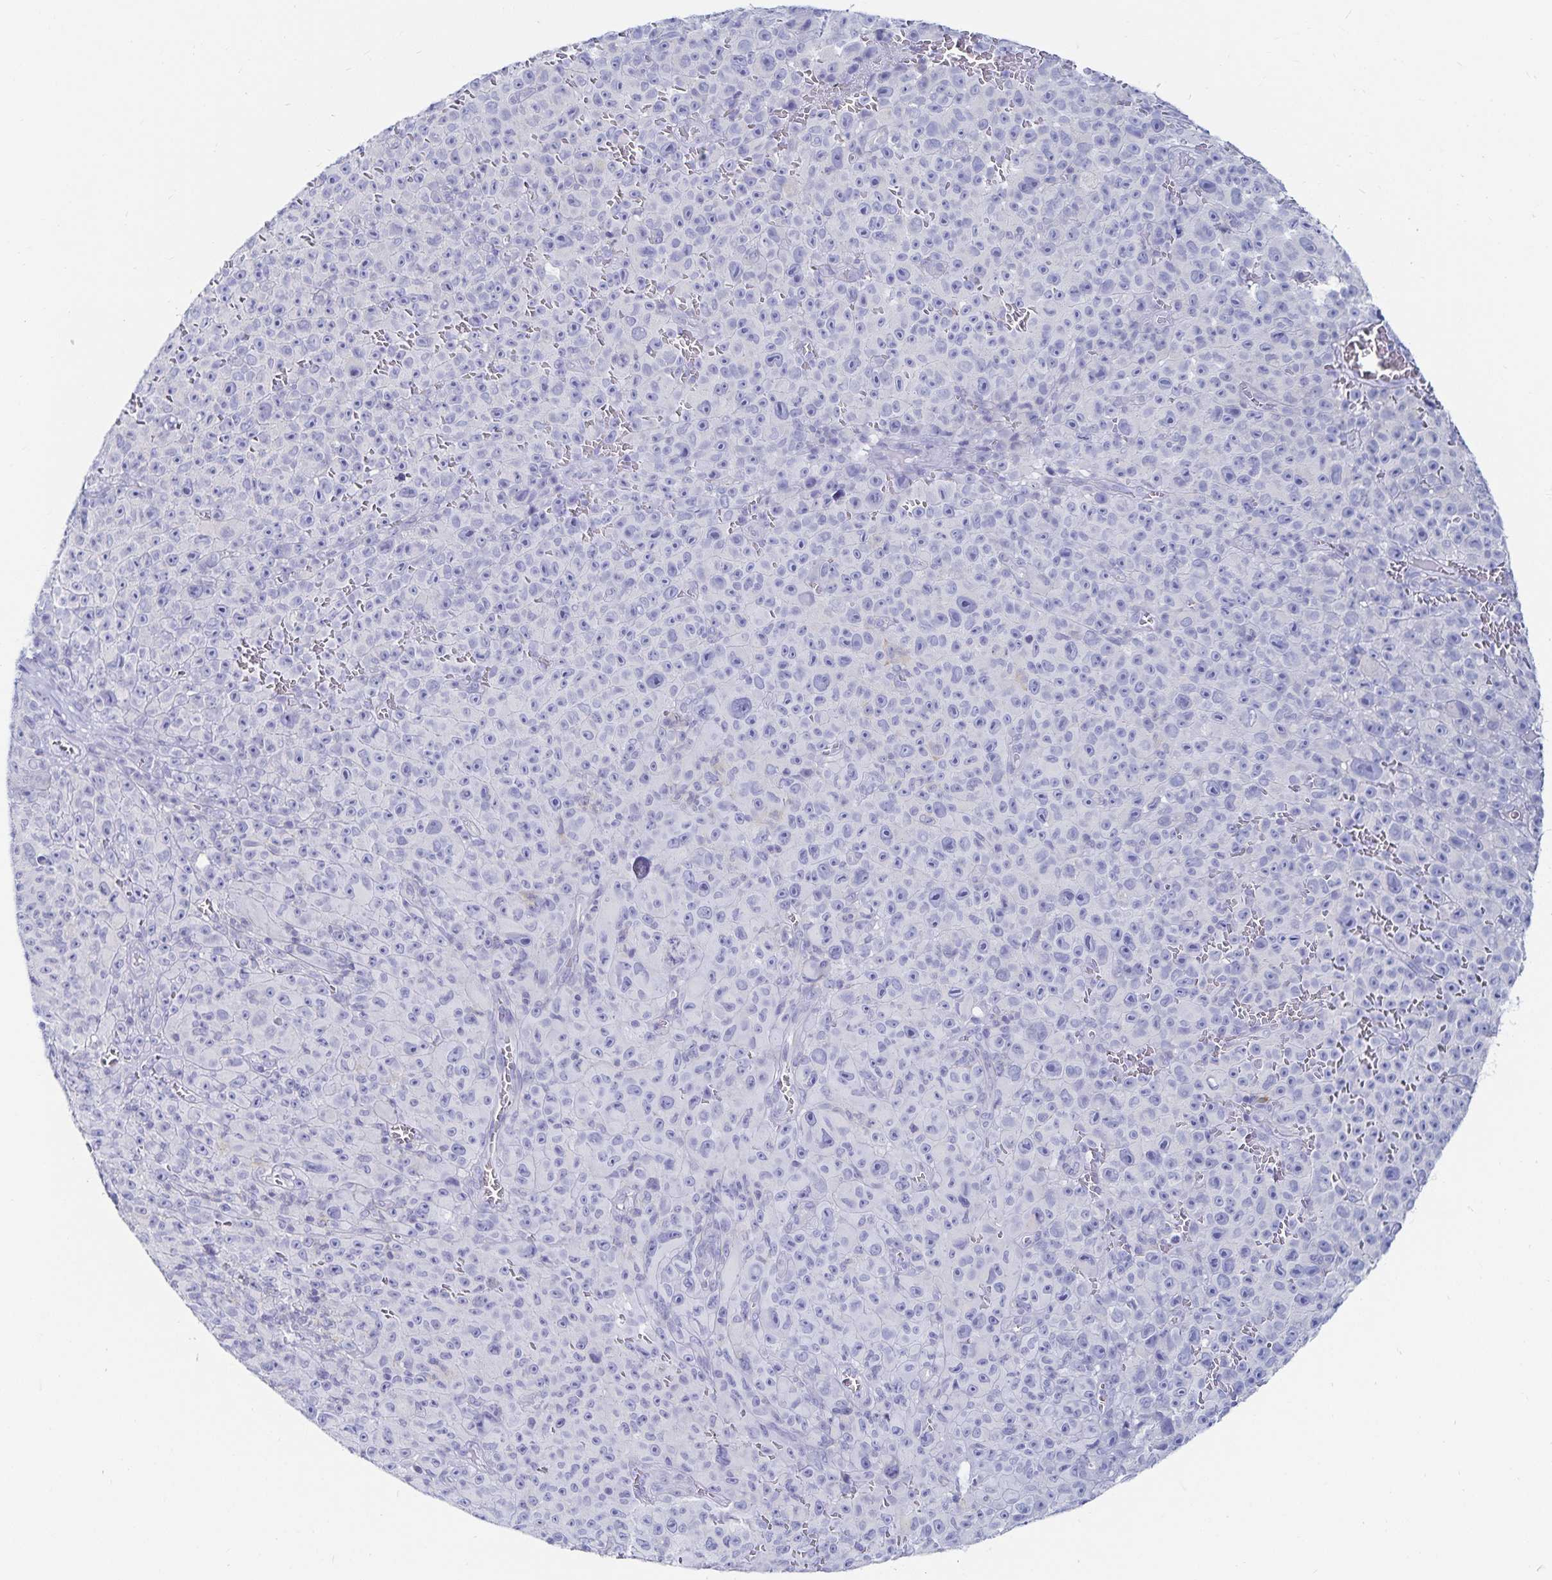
{"staining": {"intensity": "negative", "quantity": "none", "location": "none"}, "tissue": "melanoma", "cell_type": "Tumor cells", "image_type": "cancer", "snomed": [{"axis": "morphology", "description": "Malignant melanoma, NOS"}, {"axis": "topography", "description": "Skin"}], "caption": "Image shows no protein expression in tumor cells of melanoma tissue.", "gene": "TNIP1", "patient": {"sex": "female", "age": 82}}